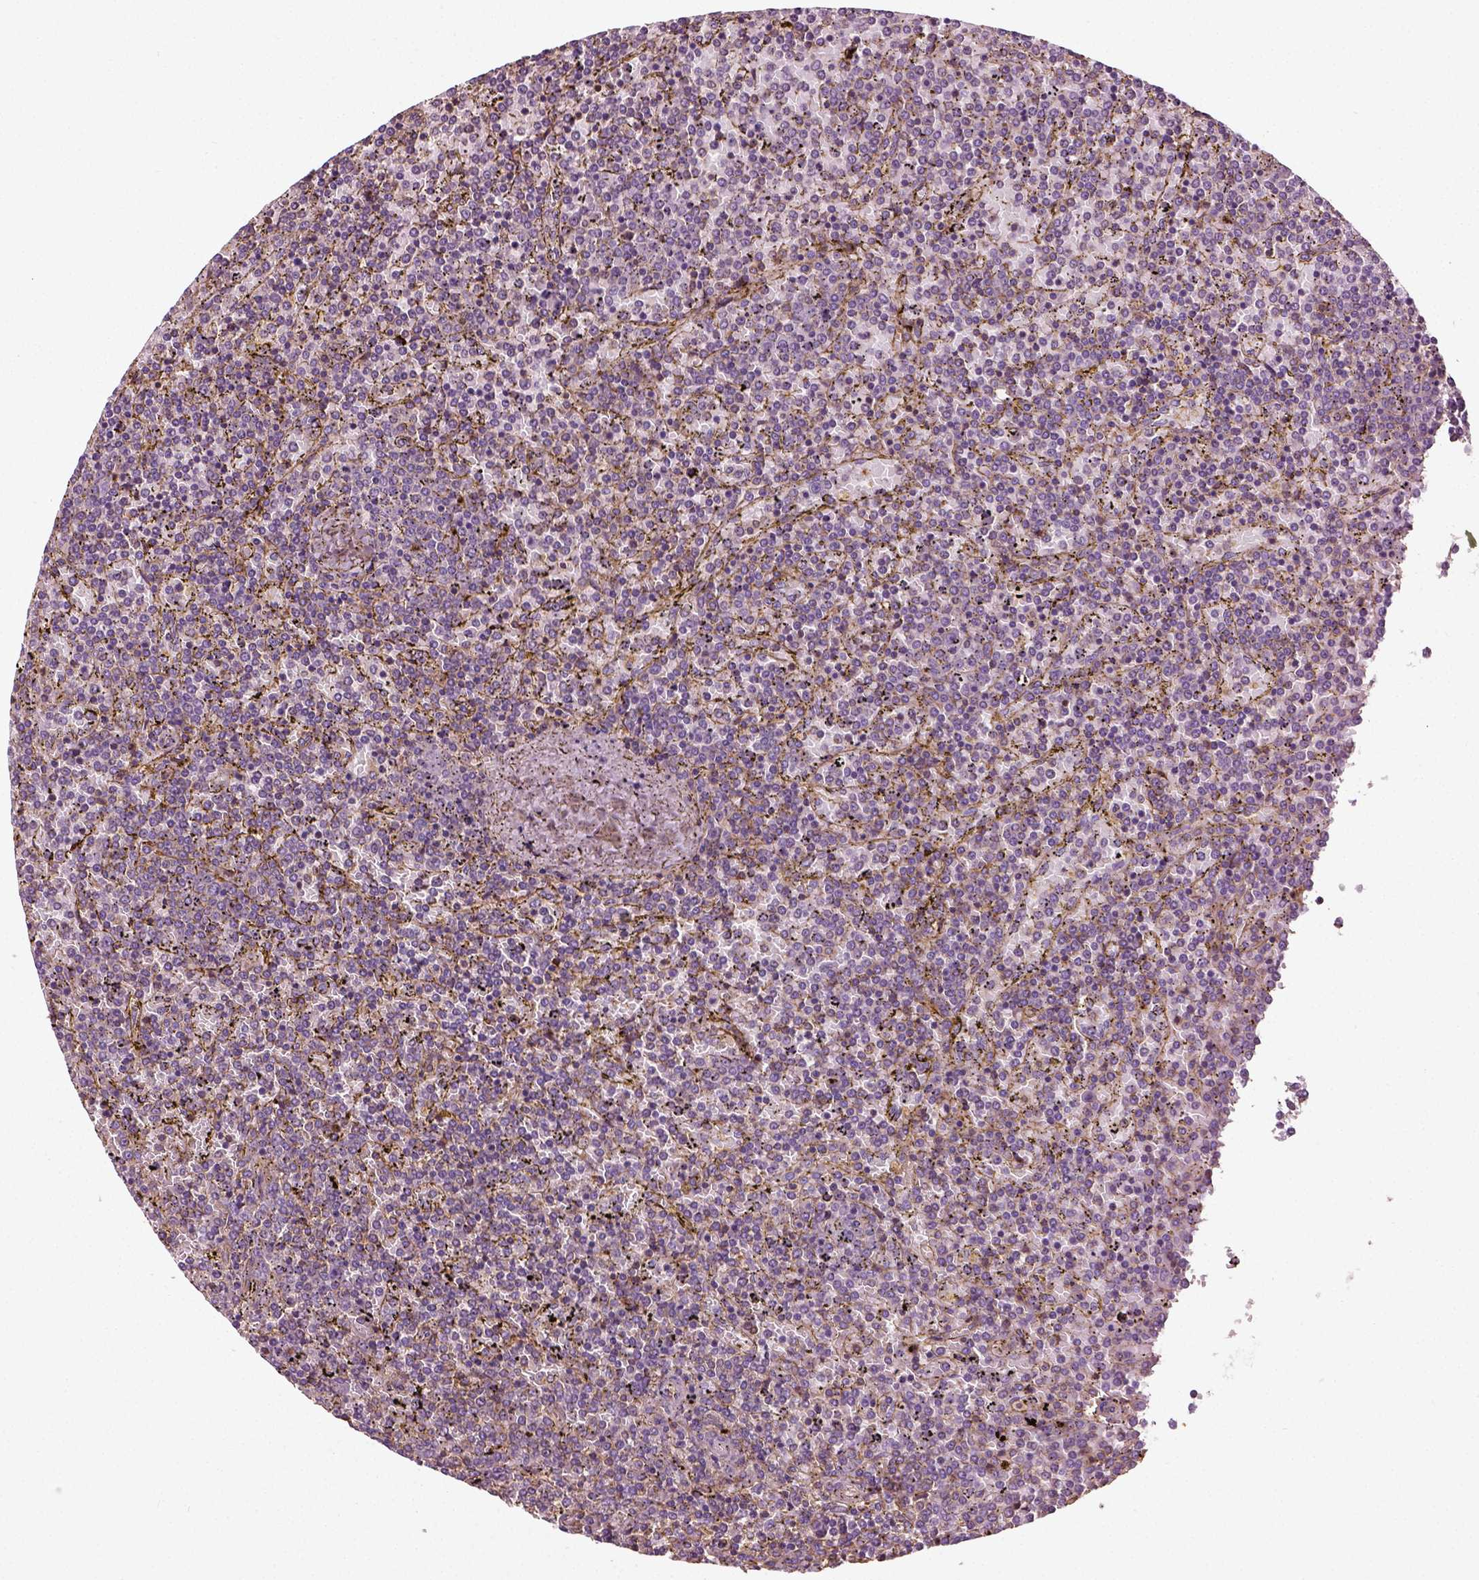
{"staining": {"intensity": "negative", "quantity": "none", "location": "none"}, "tissue": "lymphoma", "cell_type": "Tumor cells", "image_type": "cancer", "snomed": [{"axis": "morphology", "description": "Malignant lymphoma, non-Hodgkin's type, Low grade"}, {"axis": "topography", "description": "Spleen"}], "caption": "A histopathology image of low-grade malignant lymphoma, non-Hodgkin's type stained for a protein displays no brown staining in tumor cells.", "gene": "COL6A2", "patient": {"sex": "female", "age": 77}}